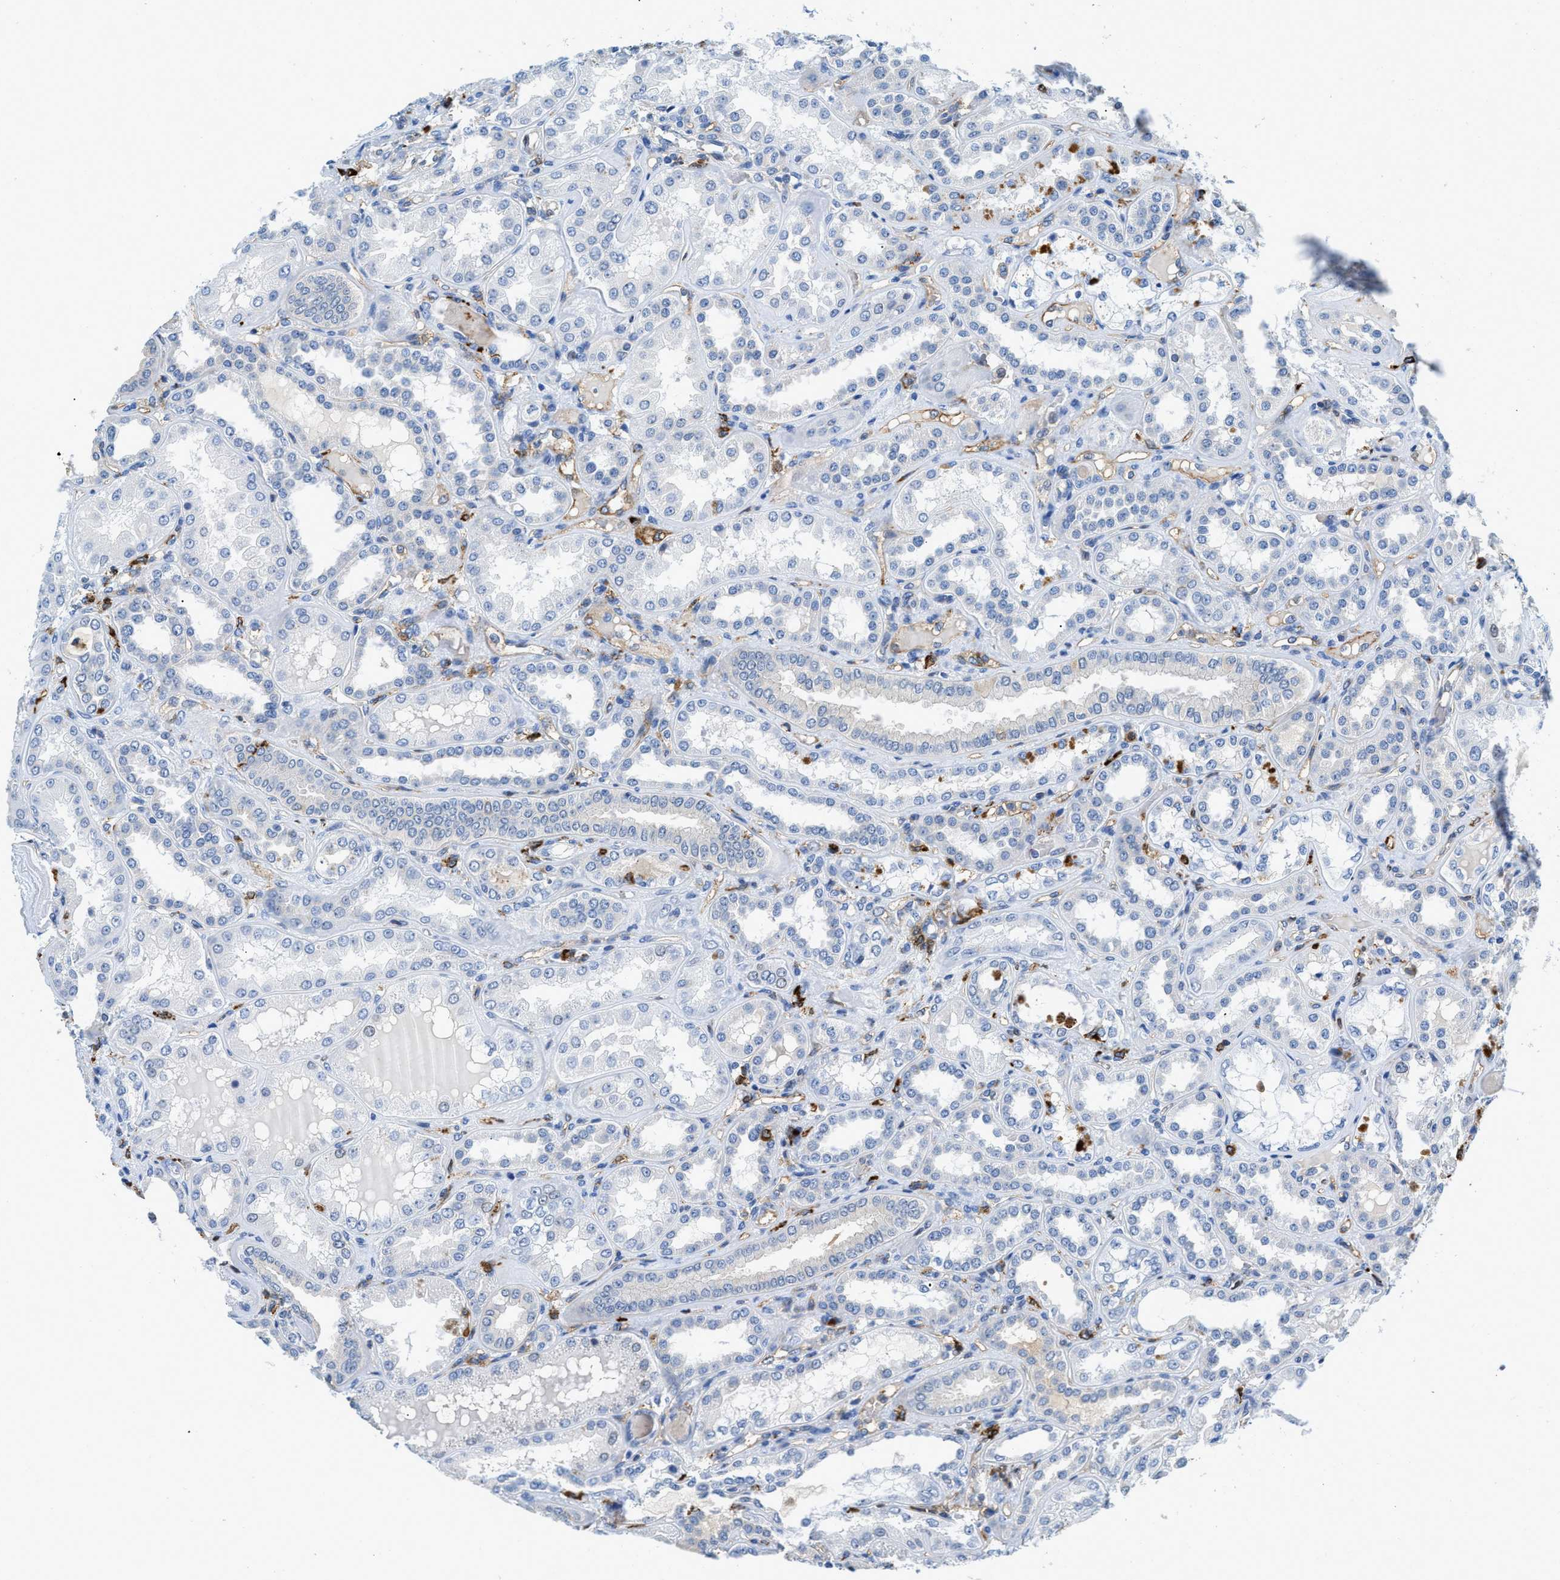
{"staining": {"intensity": "weak", "quantity": "<25%", "location": "cytoplasmic/membranous"}, "tissue": "kidney", "cell_type": "Cells in glomeruli", "image_type": "normal", "snomed": [{"axis": "morphology", "description": "Normal tissue, NOS"}, {"axis": "topography", "description": "Kidney"}], "caption": "An image of human kidney is negative for staining in cells in glomeruli. The staining was performed using DAB (3,3'-diaminobenzidine) to visualize the protein expression in brown, while the nuclei were stained in blue with hematoxylin (Magnification: 20x).", "gene": "CD226", "patient": {"sex": "female", "age": 56}}